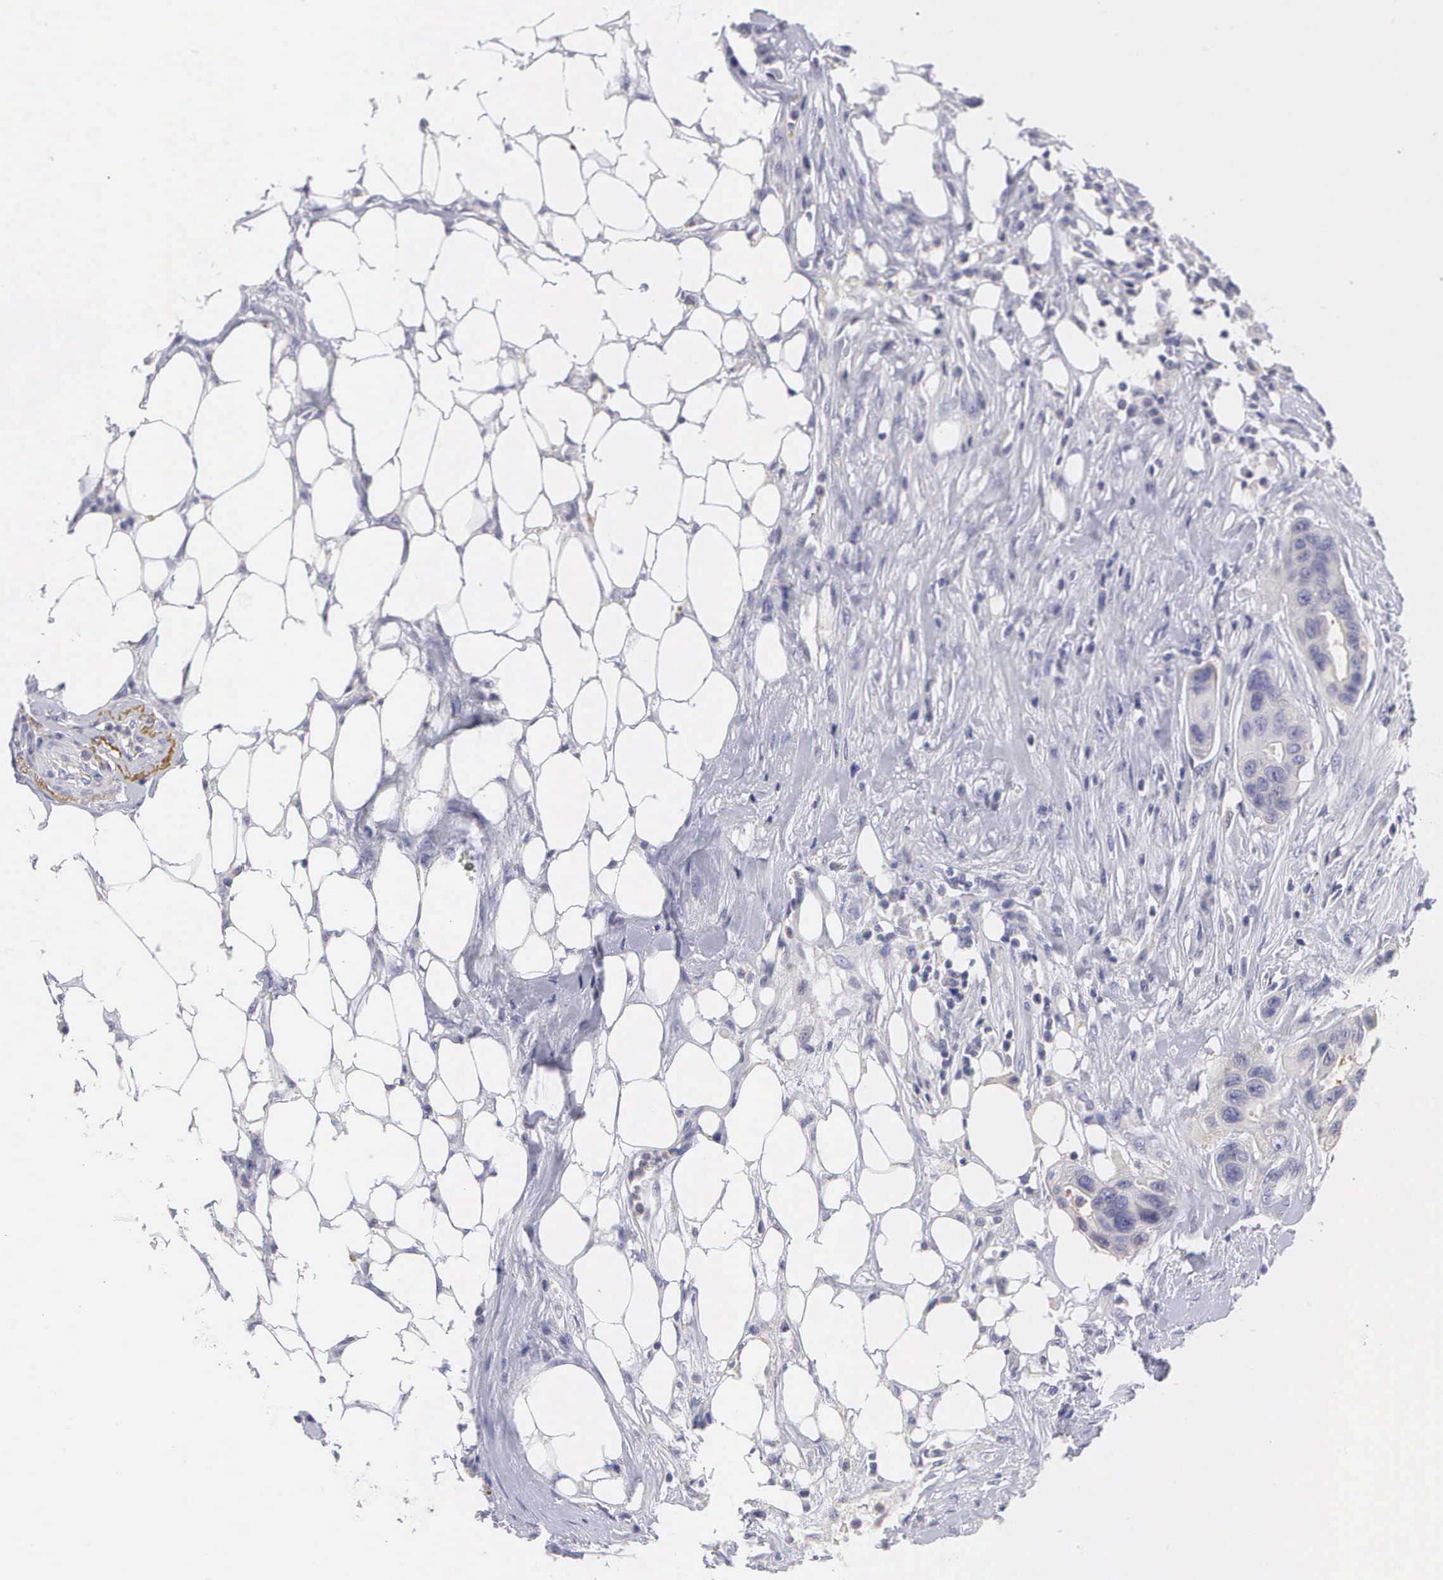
{"staining": {"intensity": "negative", "quantity": "none", "location": "none"}, "tissue": "colorectal cancer", "cell_type": "Tumor cells", "image_type": "cancer", "snomed": [{"axis": "morphology", "description": "Adenocarcinoma, NOS"}, {"axis": "topography", "description": "Colon"}], "caption": "Protein analysis of colorectal cancer (adenocarcinoma) demonstrates no significant positivity in tumor cells.", "gene": "CLU", "patient": {"sex": "female", "age": 70}}